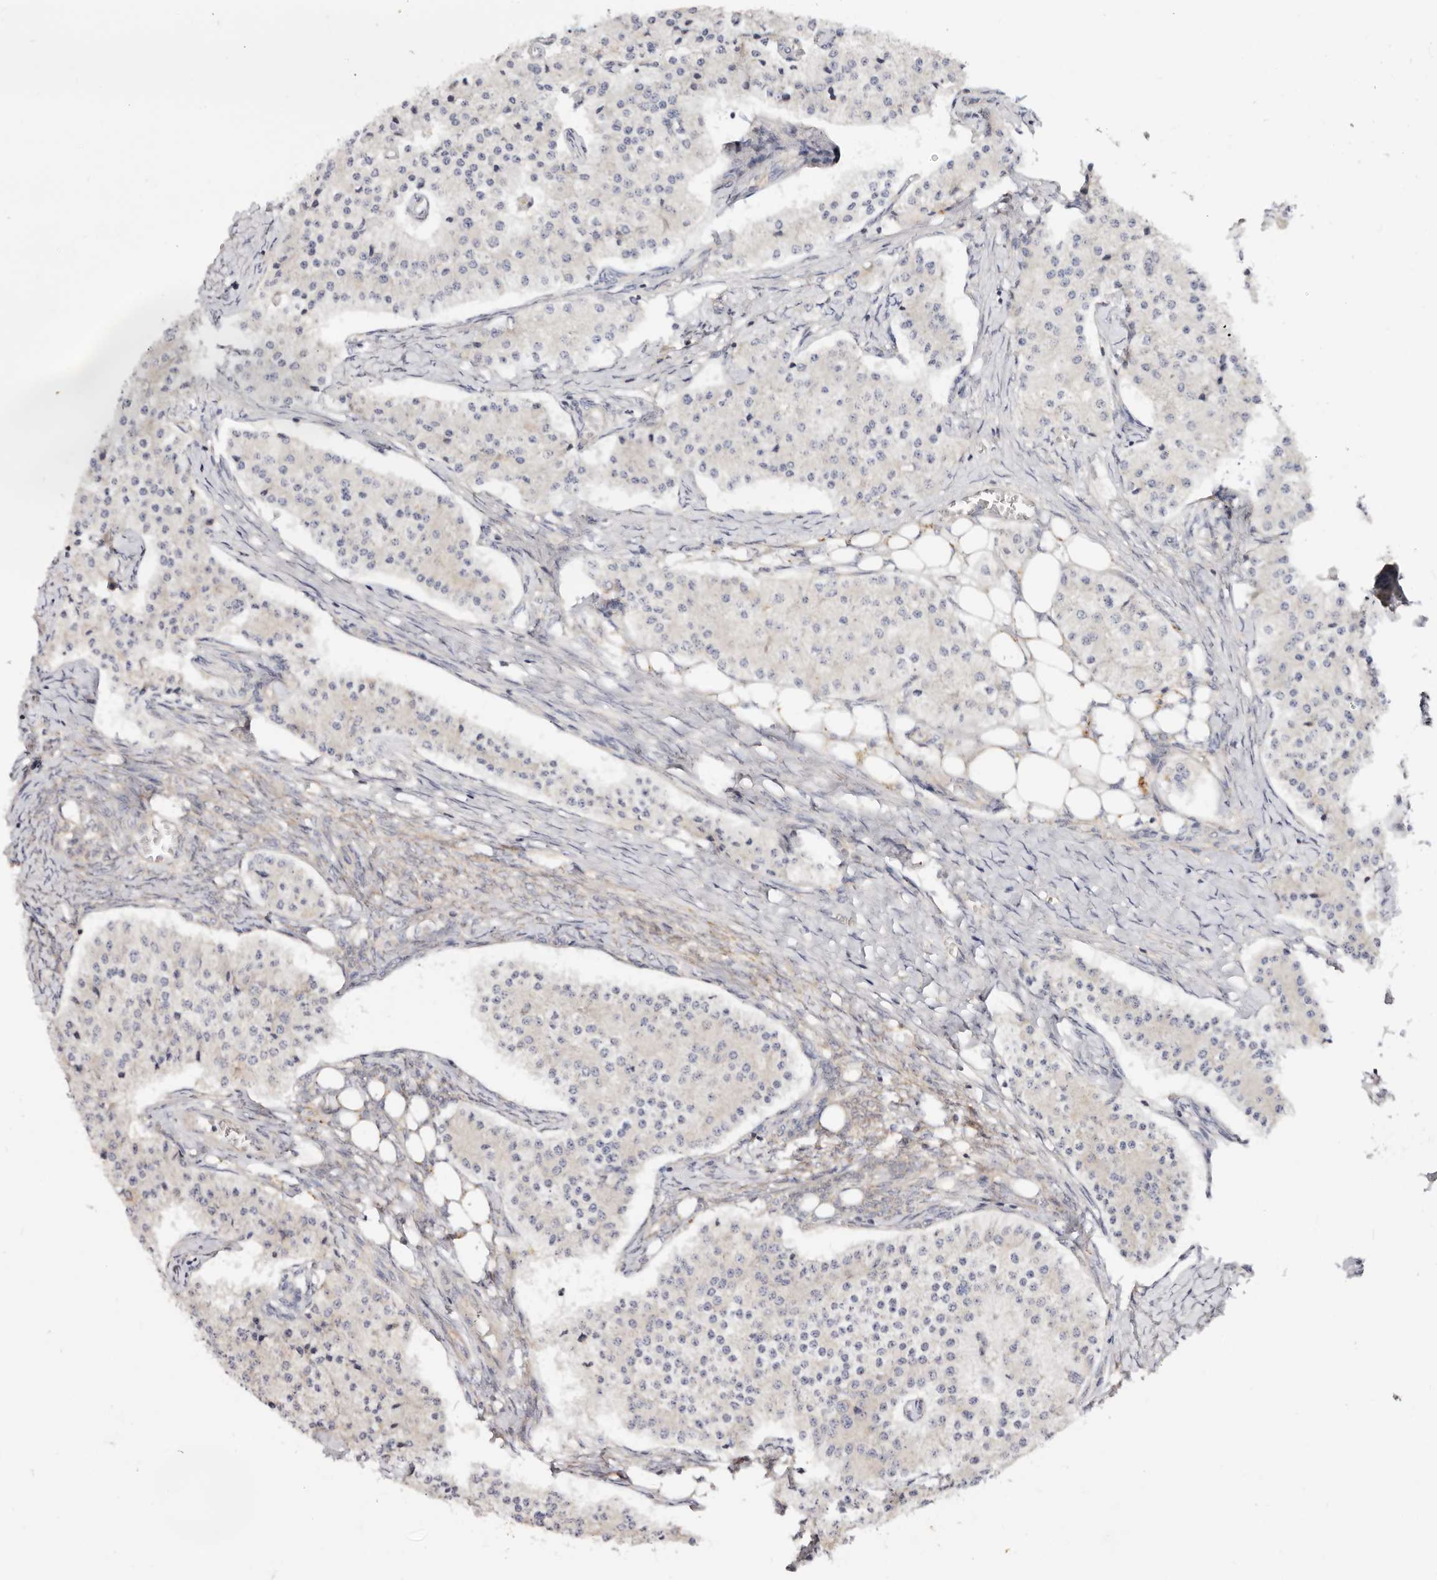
{"staining": {"intensity": "negative", "quantity": "none", "location": "none"}, "tissue": "carcinoid", "cell_type": "Tumor cells", "image_type": "cancer", "snomed": [{"axis": "morphology", "description": "Carcinoid, malignant, NOS"}, {"axis": "topography", "description": "Colon"}], "caption": "This is an immunohistochemistry image of carcinoid (malignant). There is no staining in tumor cells.", "gene": "GNA13", "patient": {"sex": "female", "age": 52}}